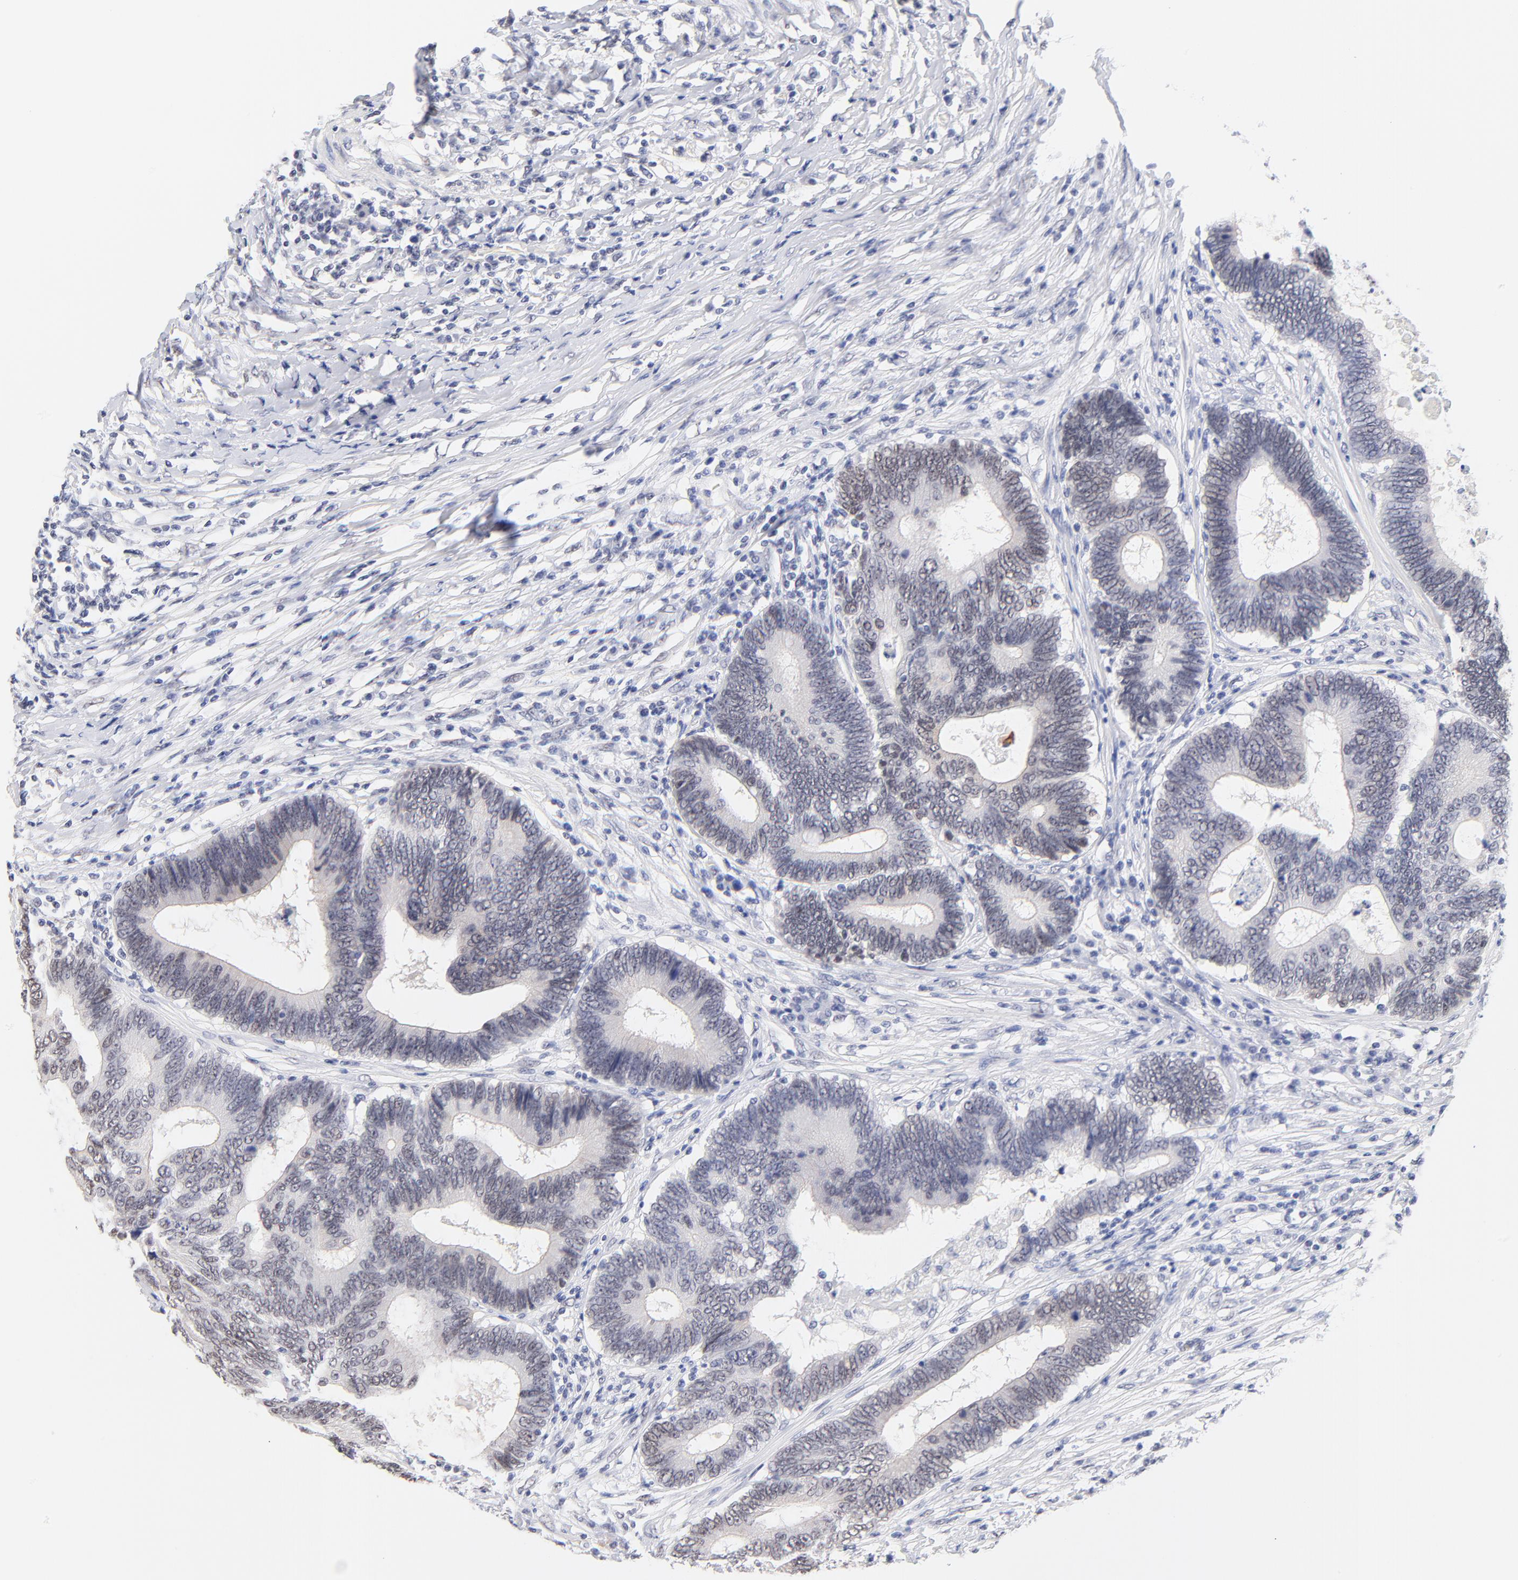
{"staining": {"intensity": "negative", "quantity": "none", "location": "none"}, "tissue": "colorectal cancer", "cell_type": "Tumor cells", "image_type": "cancer", "snomed": [{"axis": "morphology", "description": "Adenocarcinoma, NOS"}, {"axis": "topography", "description": "Colon"}], "caption": "This is an IHC image of colorectal cancer. There is no positivity in tumor cells.", "gene": "ZNF74", "patient": {"sex": "female", "age": 78}}